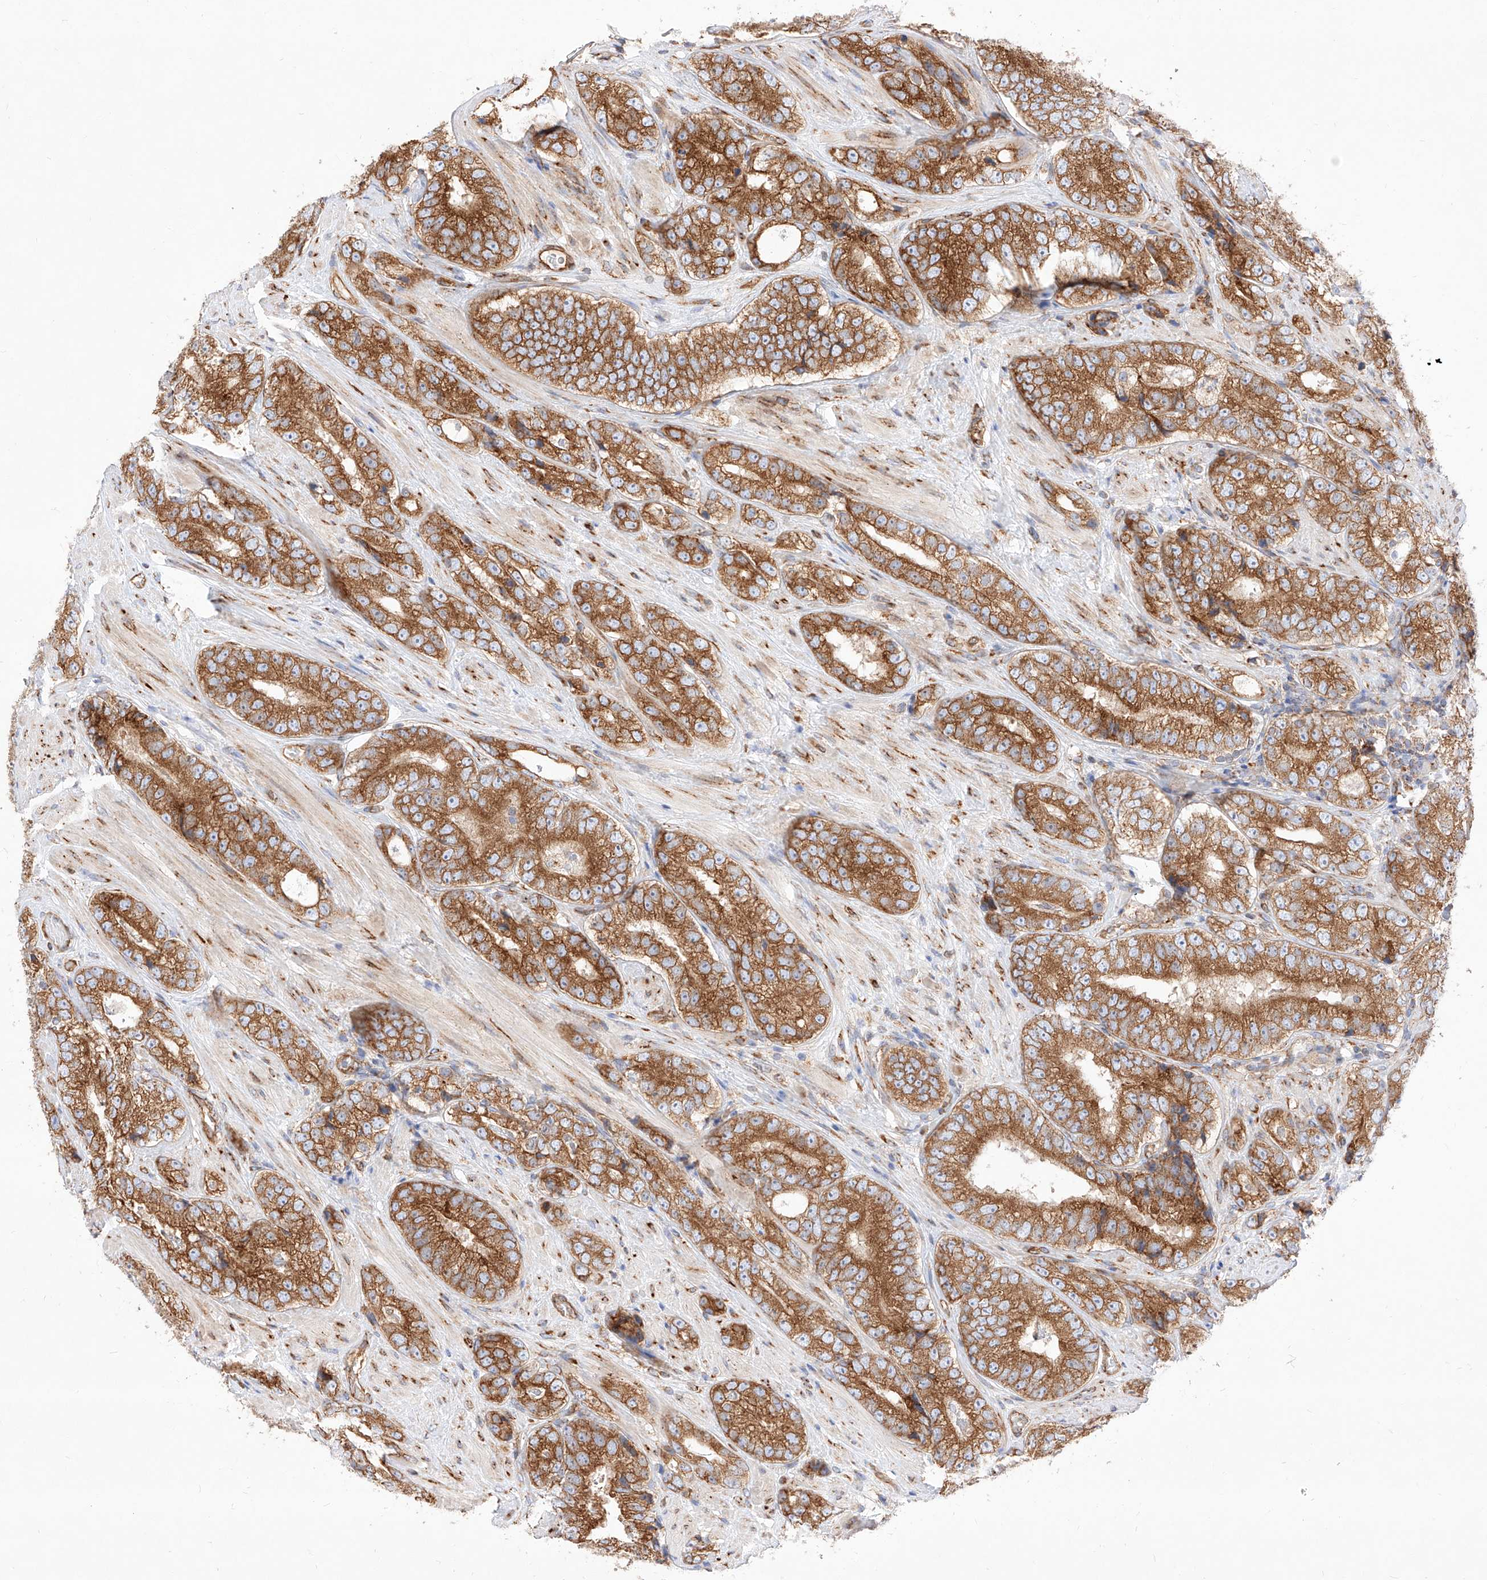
{"staining": {"intensity": "strong", "quantity": ">75%", "location": "cytoplasmic/membranous"}, "tissue": "prostate cancer", "cell_type": "Tumor cells", "image_type": "cancer", "snomed": [{"axis": "morphology", "description": "Adenocarcinoma, High grade"}, {"axis": "topography", "description": "Prostate"}], "caption": "Approximately >75% of tumor cells in prostate cancer show strong cytoplasmic/membranous protein staining as visualized by brown immunohistochemical staining.", "gene": "CSGALNACT2", "patient": {"sex": "male", "age": 56}}